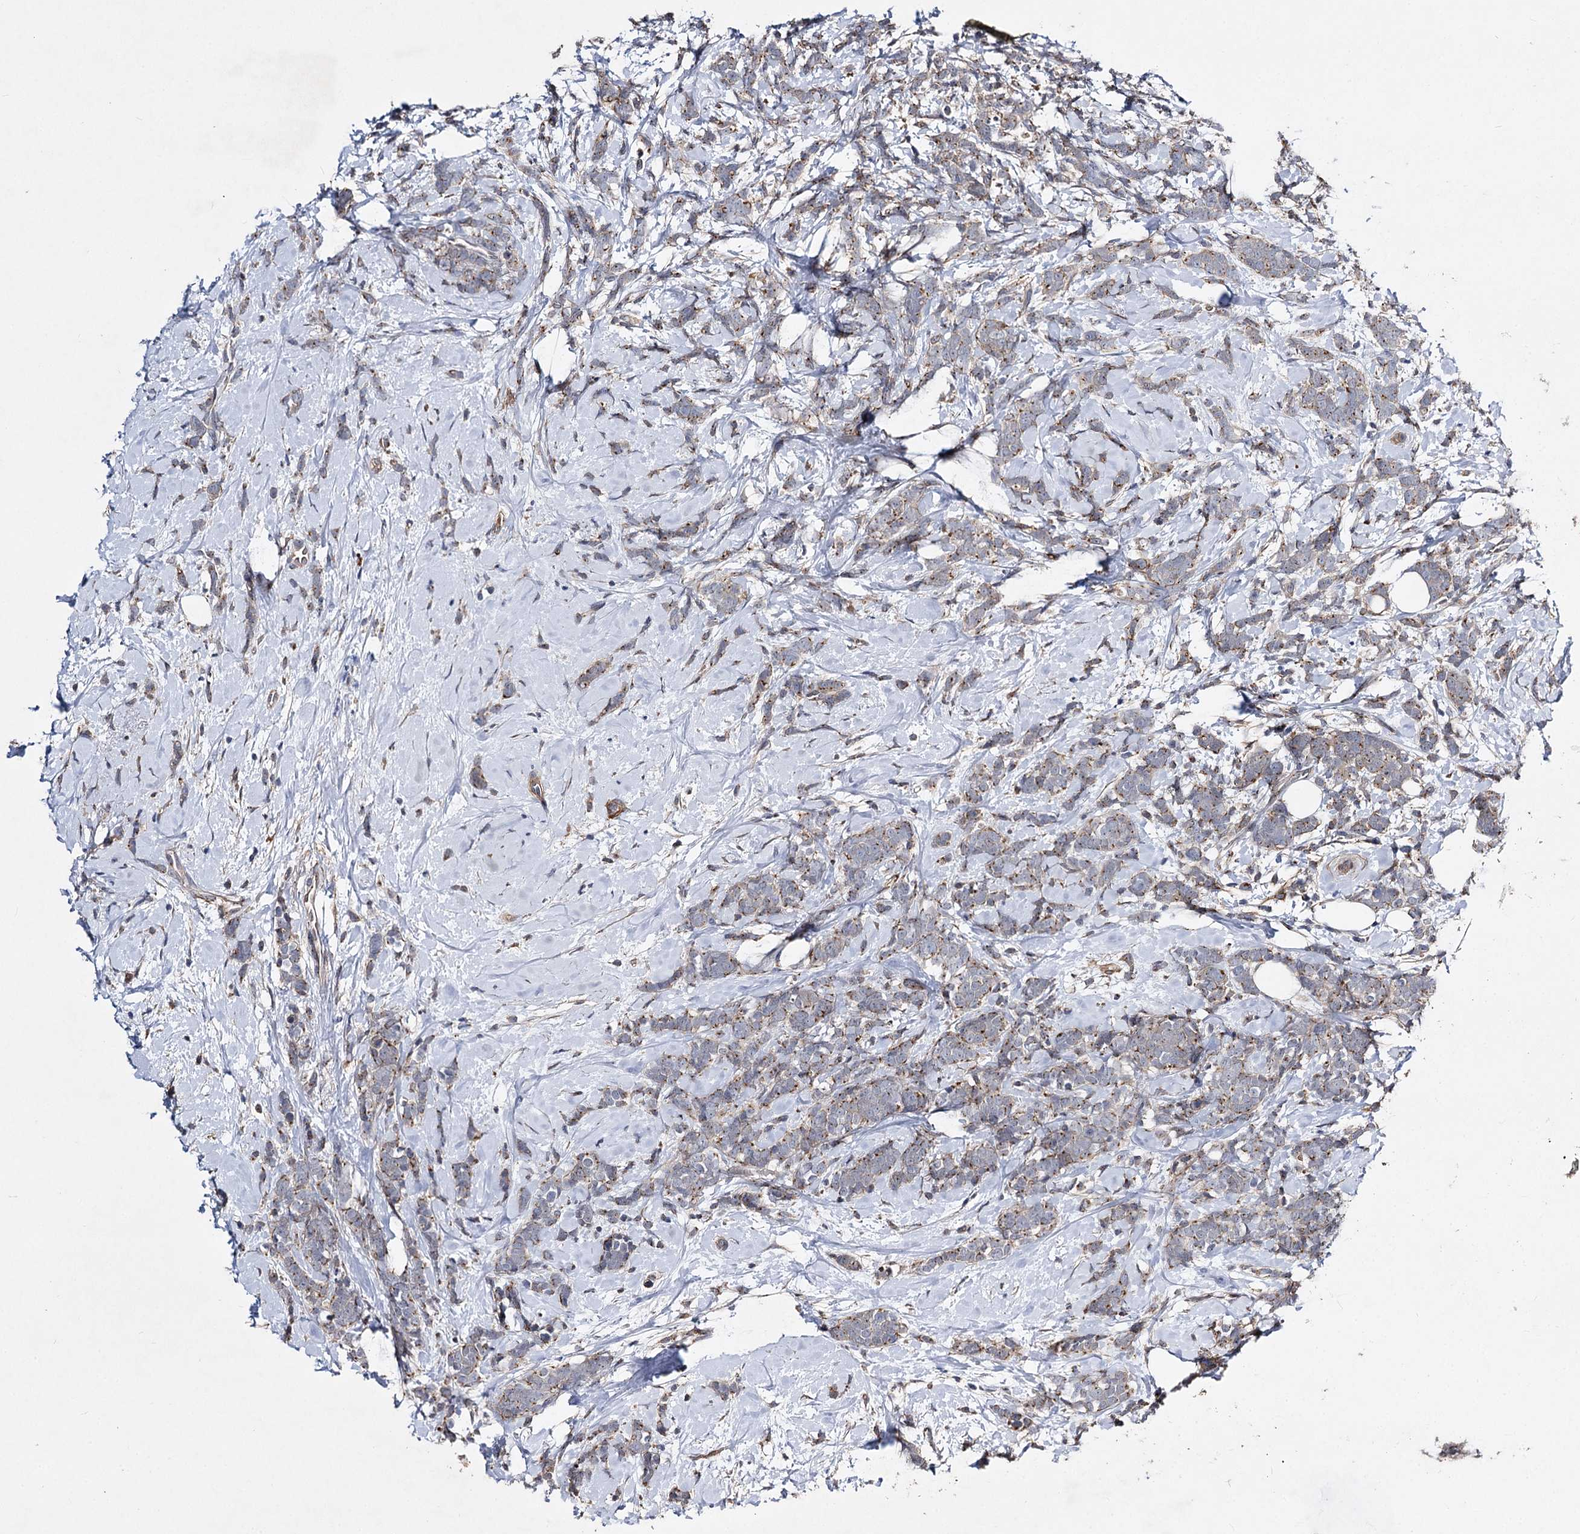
{"staining": {"intensity": "weak", "quantity": ">75%", "location": "cytoplasmic/membranous"}, "tissue": "breast cancer", "cell_type": "Tumor cells", "image_type": "cancer", "snomed": [{"axis": "morphology", "description": "Lobular carcinoma"}, {"axis": "topography", "description": "Breast"}], "caption": "IHC photomicrograph of lobular carcinoma (breast) stained for a protein (brown), which shows low levels of weak cytoplasmic/membranous expression in about >75% of tumor cells.", "gene": "MINDY3", "patient": {"sex": "female", "age": 58}}